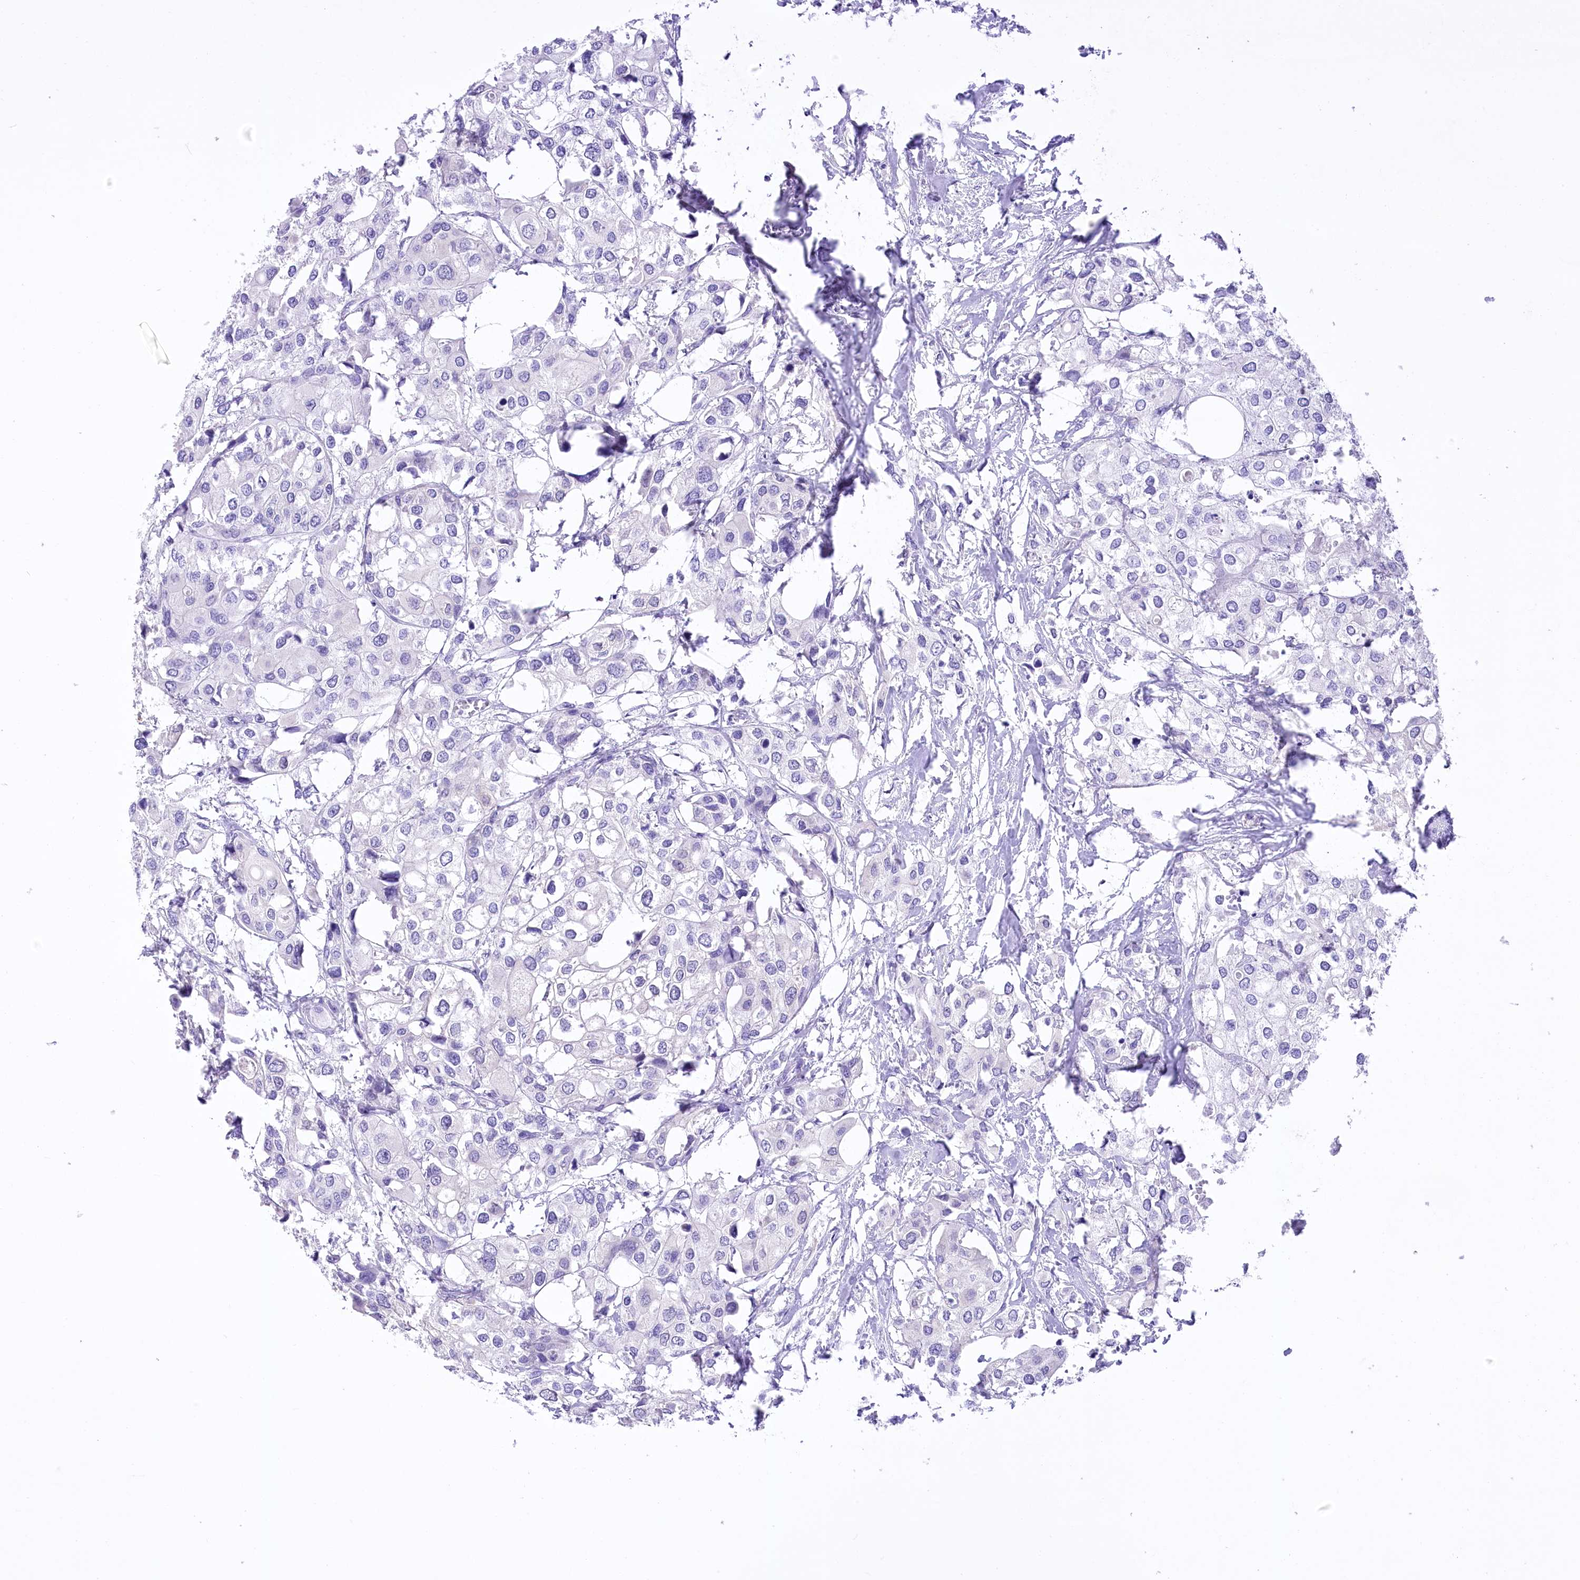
{"staining": {"intensity": "negative", "quantity": "none", "location": "none"}, "tissue": "urothelial cancer", "cell_type": "Tumor cells", "image_type": "cancer", "snomed": [{"axis": "morphology", "description": "Urothelial carcinoma, High grade"}, {"axis": "topography", "description": "Urinary bladder"}], "caption": "This is a micrograph of immunohistochemistry staining of urothelial carcinoma (high-grade), which shows no staining in tumor cells.", "gene": "PBLD", "patient": {"sex": "male", "age": 64}}